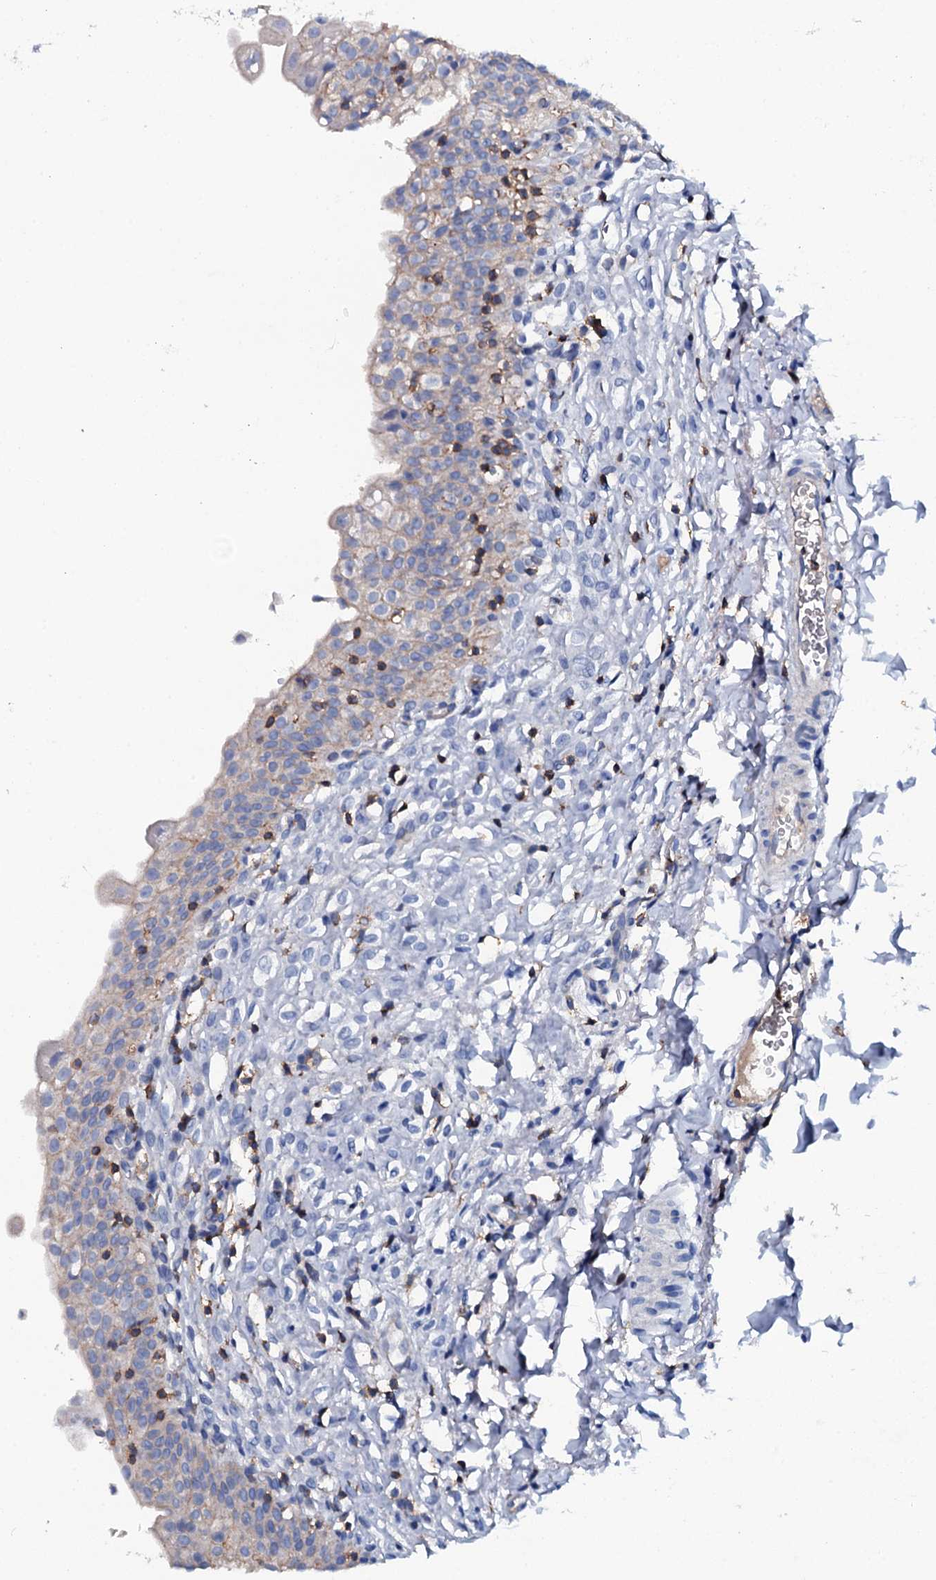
{"staining": {"intensity": "negative", "quantity": "none", "location": "none"}, "tissue": "urinary bladder", "cell_type": "Urothelial cells", "image_type": "normal", "snomed": [{"axis": "morphology", "description": "Normal tissue, NOS"}, {"axis": "topography", "description": "Urinary bladder"}], "caption": "Urothelial cells are negative for brown protein staining in unremarkable urinary bladder. Nuclei are stained in blue.", "gene": "MS4A4E", "patient": {"sex": "male", "age": 55}}